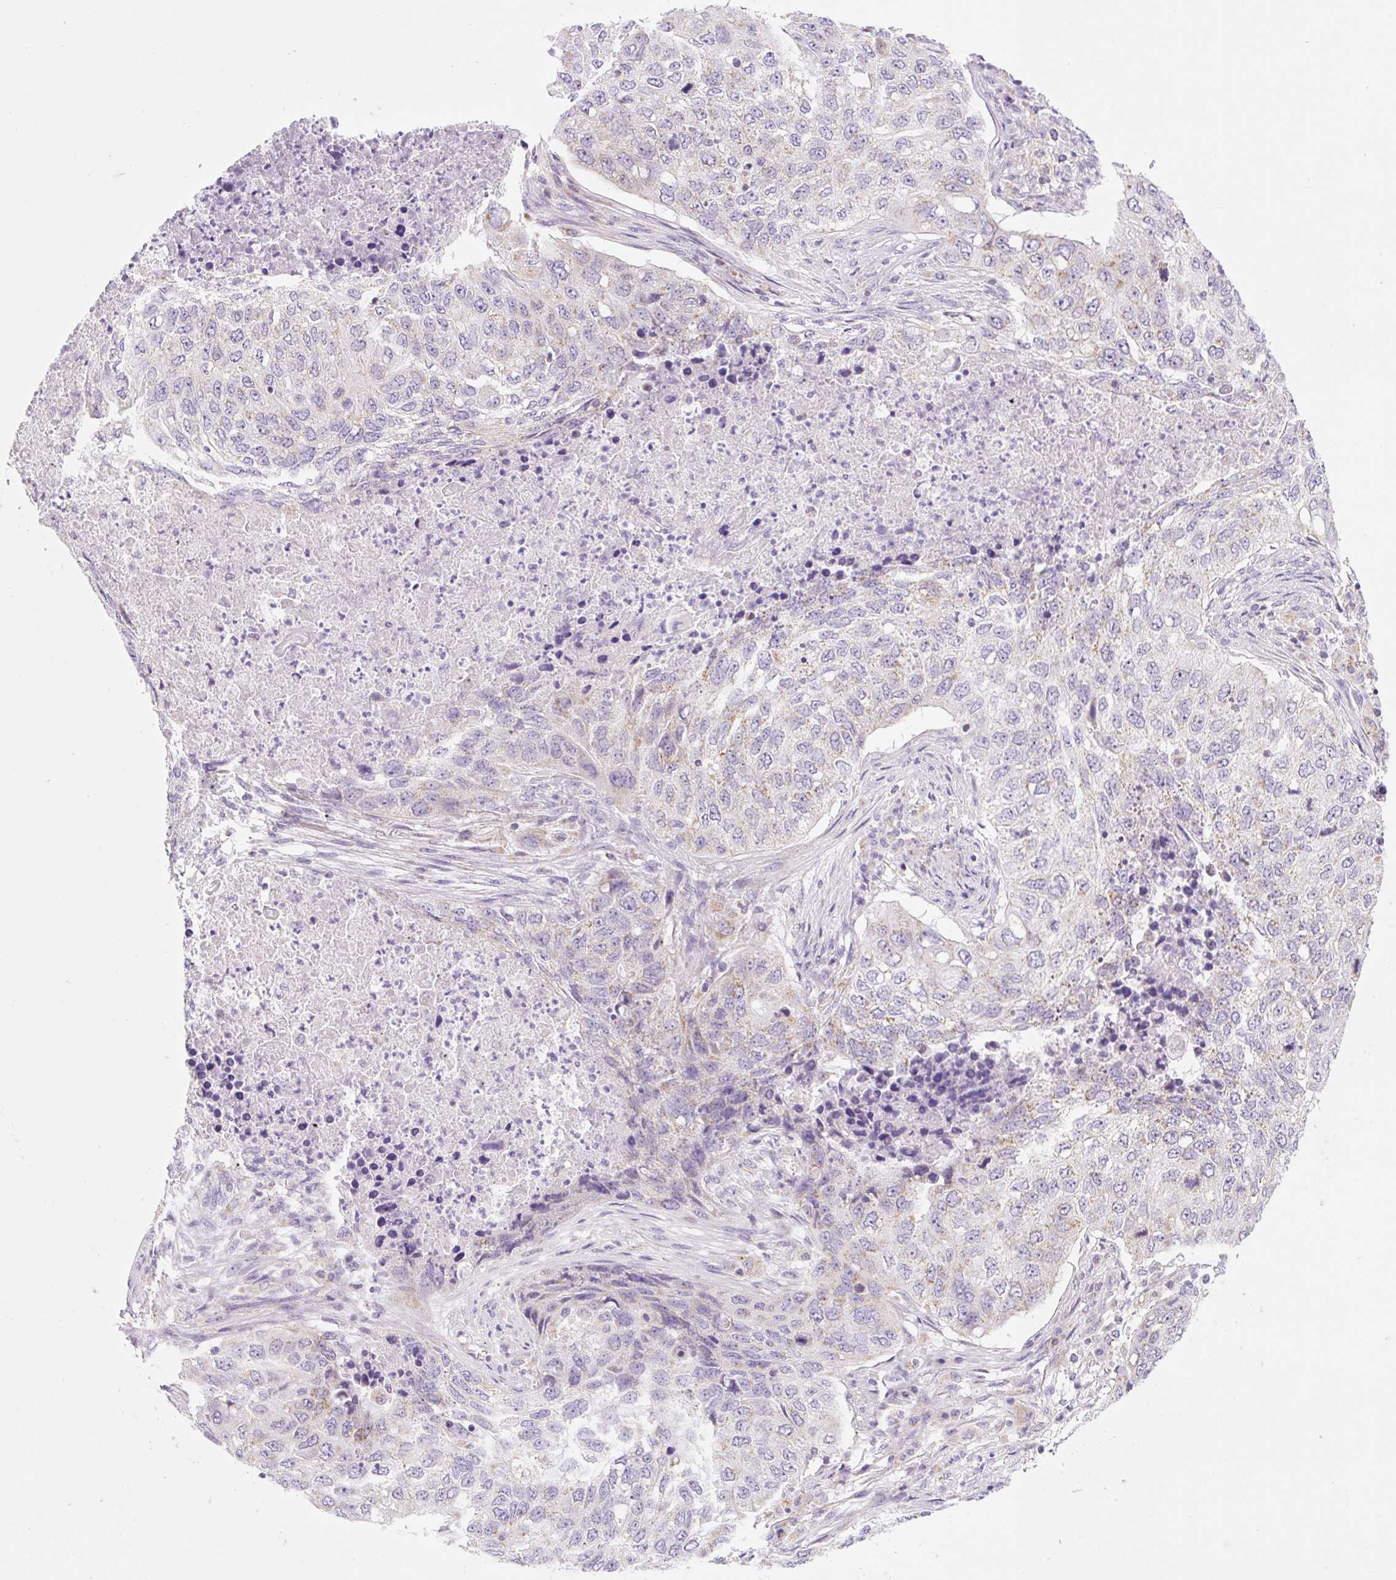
{"staining": {"intensity": "negative", "quantity": "none", "location": "none"}, "tissue": "lung cancer", "cell_type": "Tumor cells", "image_type": "cancer", "snomed": [{"axis": "morphology", "description": "Squamous cell carcinoma, NOS"}, {"axis": "topography", "description": "Lung"}], "caption": "High magnification brightfield microscopy of lung cancer (squamous cell carcinoma) stained with DAB (3,3'-diaminobenzidine) (brown) and counterstained with hematoxylin (blue): tumor cells show no significant positivity.", "gene": "FOCAD", "patient": {"sex": "female", "age": 63}}